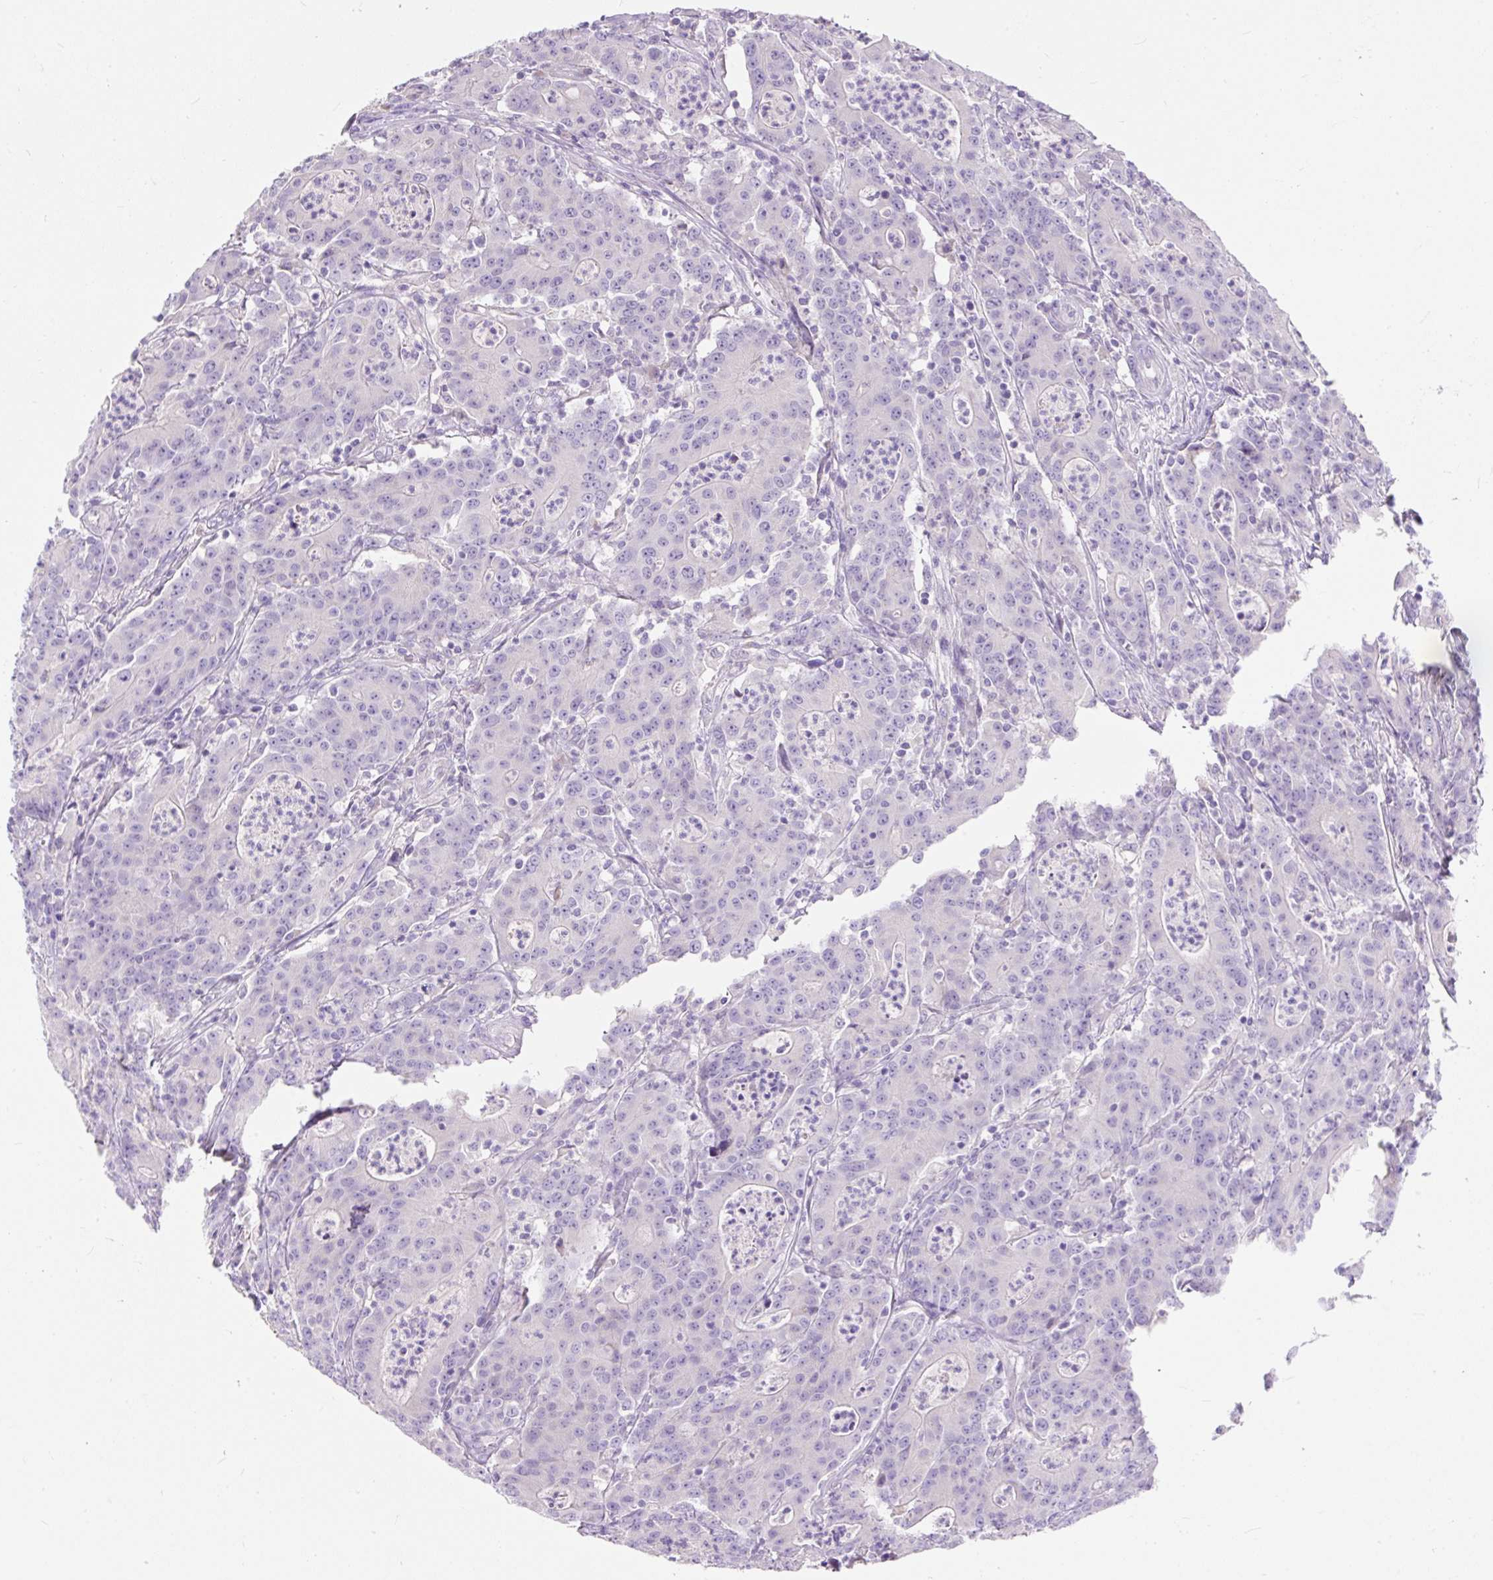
{"staining": {"intensity": "negative", "quantity": "none", "location": "none"}, "tissue": "colorectal cancer", "cell_type": "Tumor cells", "image_type": "cancer", "snomed": [{"axis": "morphology", "description": "Adenocarcinoma, NOS"}, {"axis": "topography", "description": "Colon"}], "caption": "Immunohistochemistry (IHC) of human colorectal cancer (adenocarcinoma) shows no positivity in tumor cells.", "gene": "SUSD5", "patient": {"sex": "male", "age": 83}}